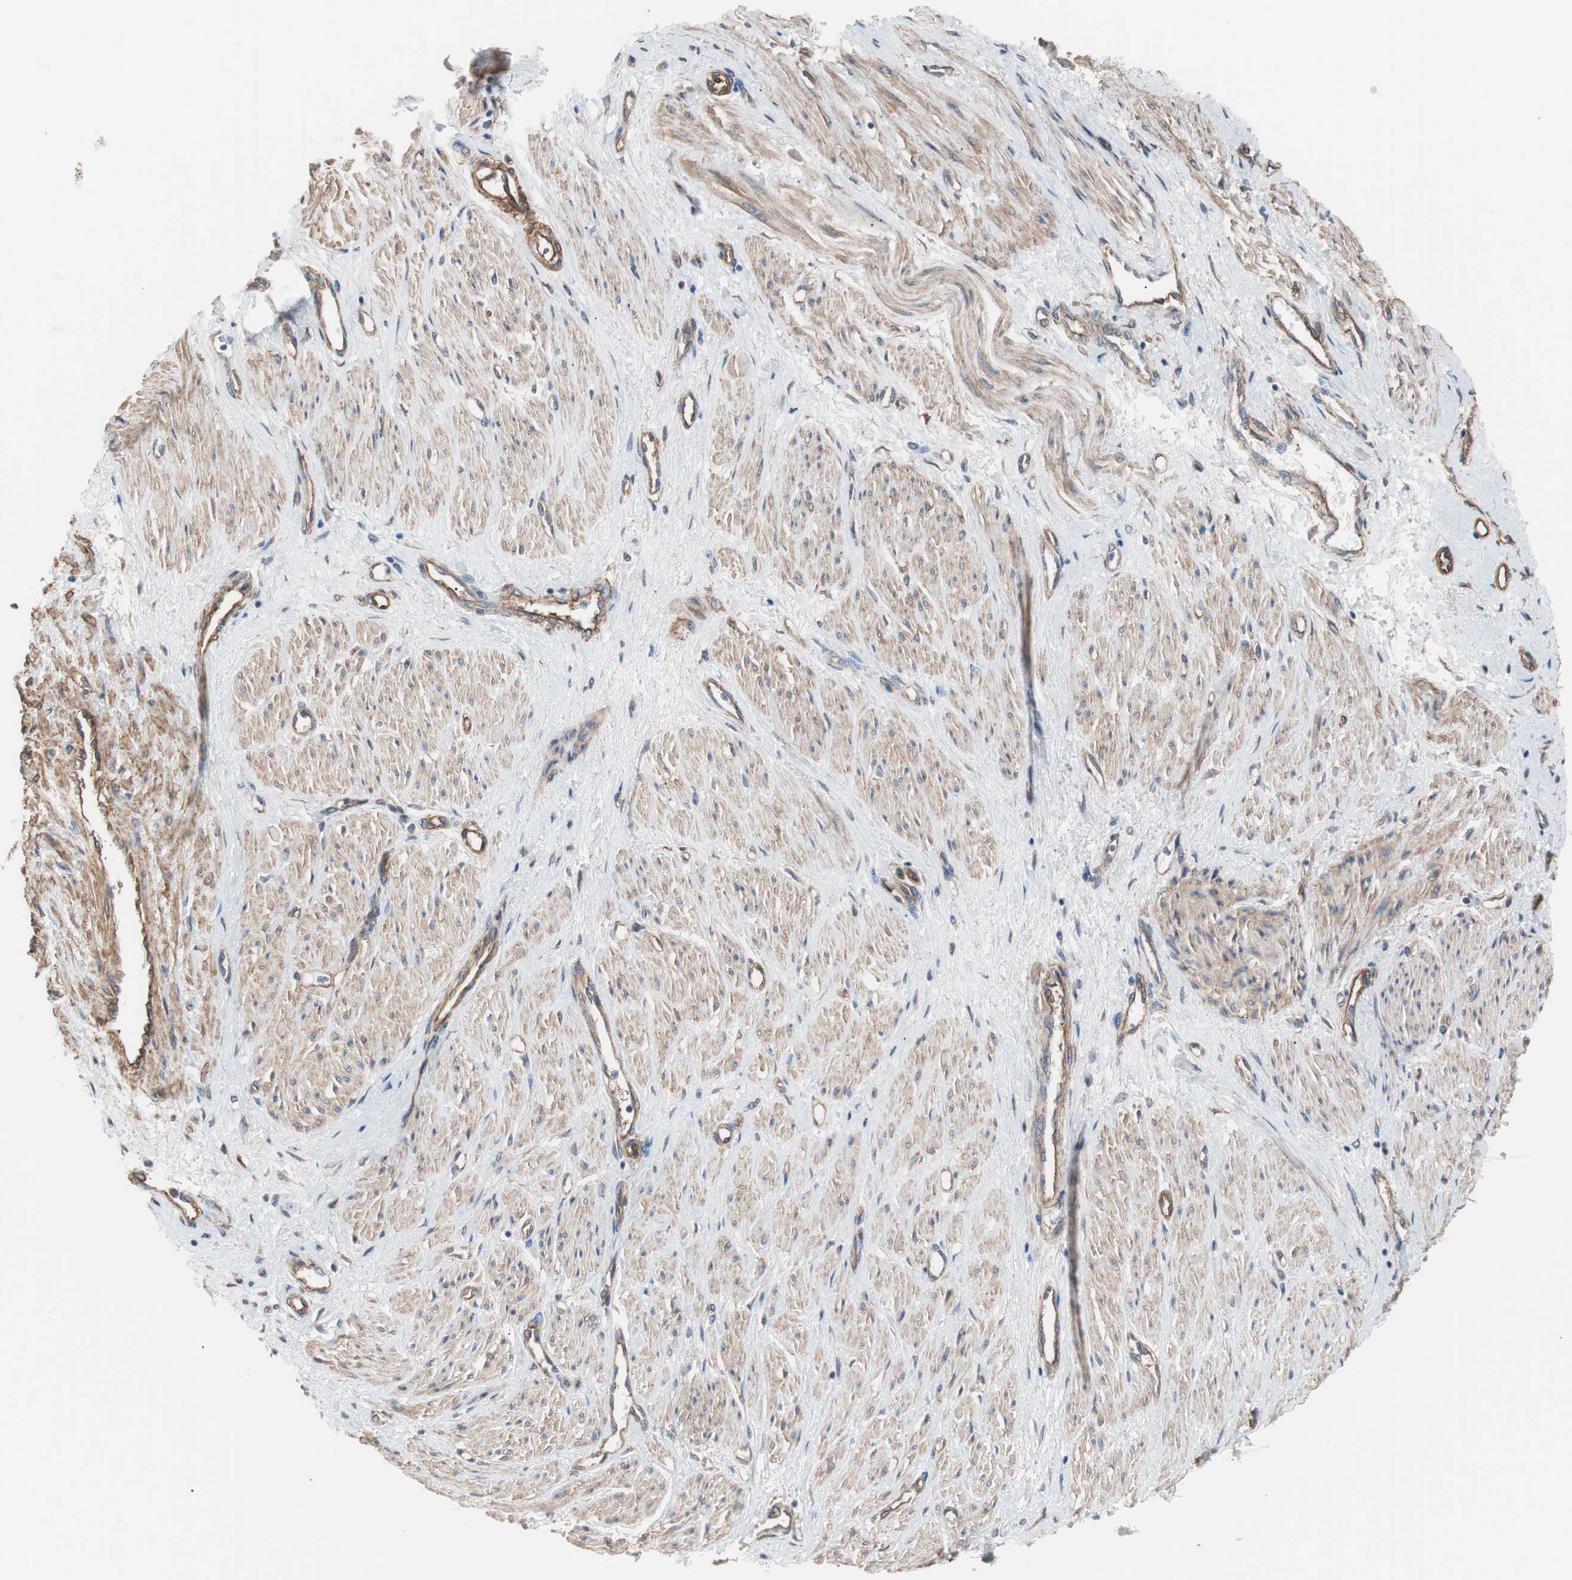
{"staining": {"intensity": "moderate", "quantity": "25%-75%", "location": "cytoplasmic/membranous"}, "tissue": "smooth muscle", "cell_type": "Smooth muscle cells", "image_type": "normal", "snomed": [{"axis": "morphology", "description": "Normal tissue, NOS"}, {"axis": "topography", "description": "Smooth muscle"}, {"axis": "topography", "description": "Uterus"}], "caption": "High-magnification brightfield microscopy of benign smooth muscle stained with DAB (brown) and counterstained with hematoxylin (blue). smooth muscle cells exhibit moderate cytoplasmic/membranous expression is appreciated in about25%-75% of cells.", "gene": "SPINT1", "patient": {"sex": "female", "age": 39}}